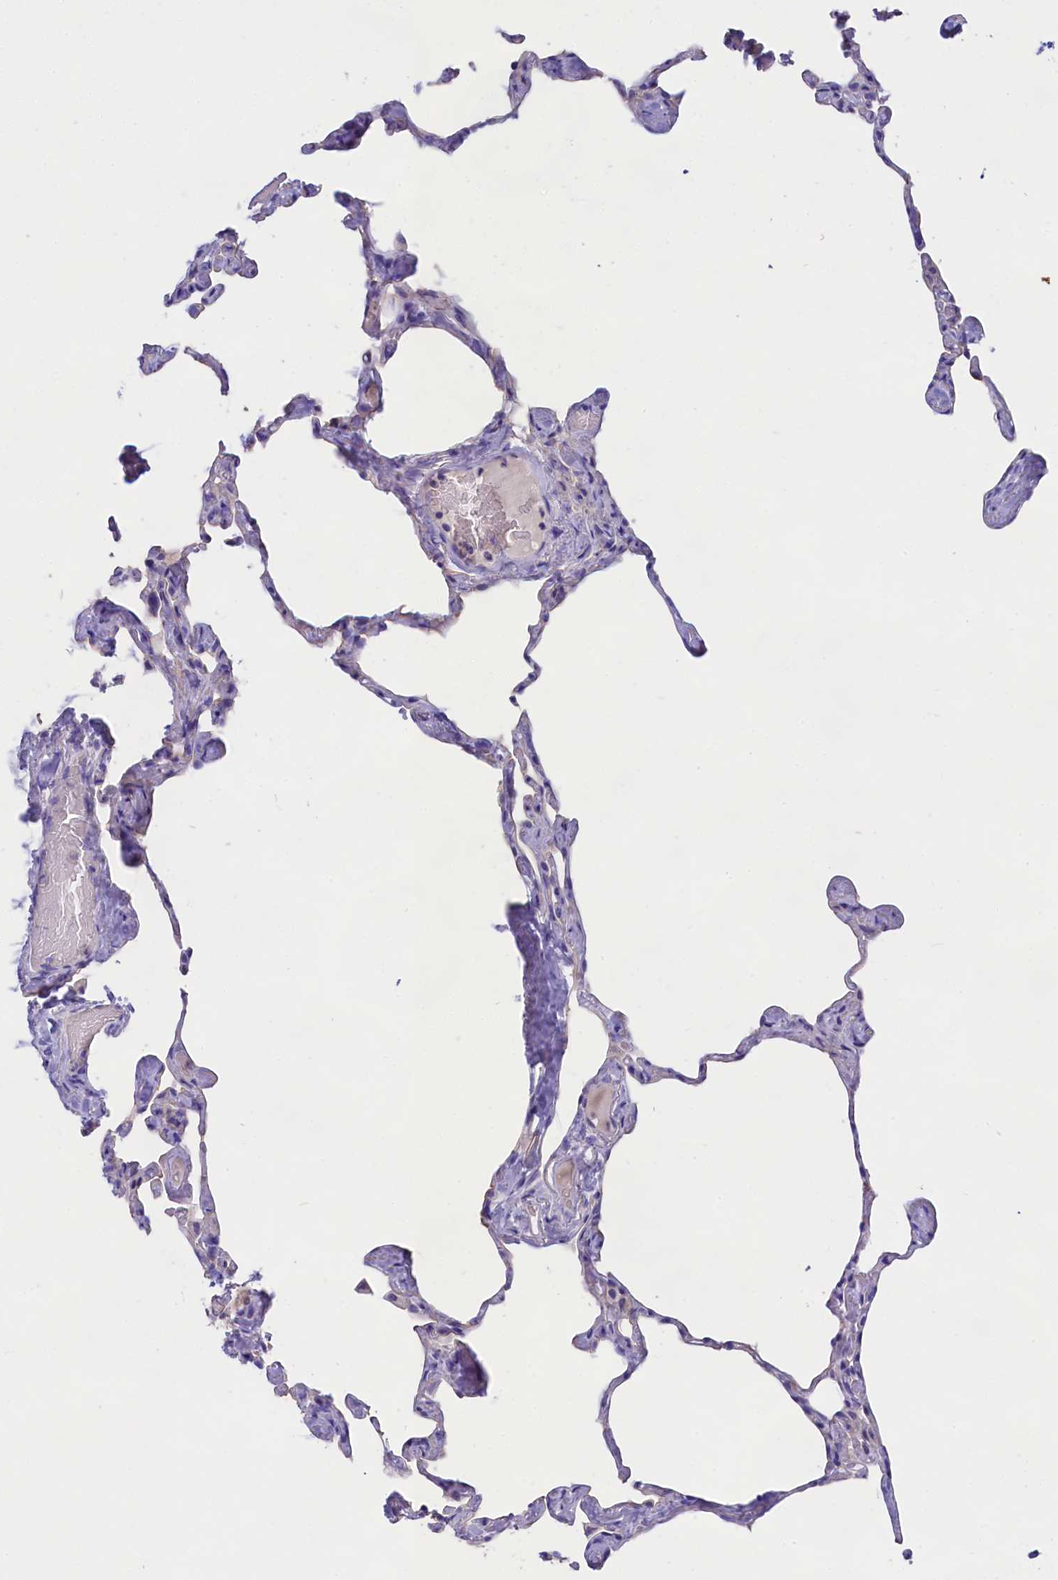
{"staining": {"intensity": "negative", "quantity": "none", "location": "none"}, "tissue": "lung", "cell_type": "Alveolar cells", "image_type": "normal", "snomed": [{"axis": "morphology", "description": "Normal tissue, NOS"}, {"axis": "topography", "description": "Lung"}], "caption": "The micrograph shows no staining of alveolar cells in unremarkable lung.", "gene": "SULT2A1", "patient": {"sex": "male", "age": 65}}